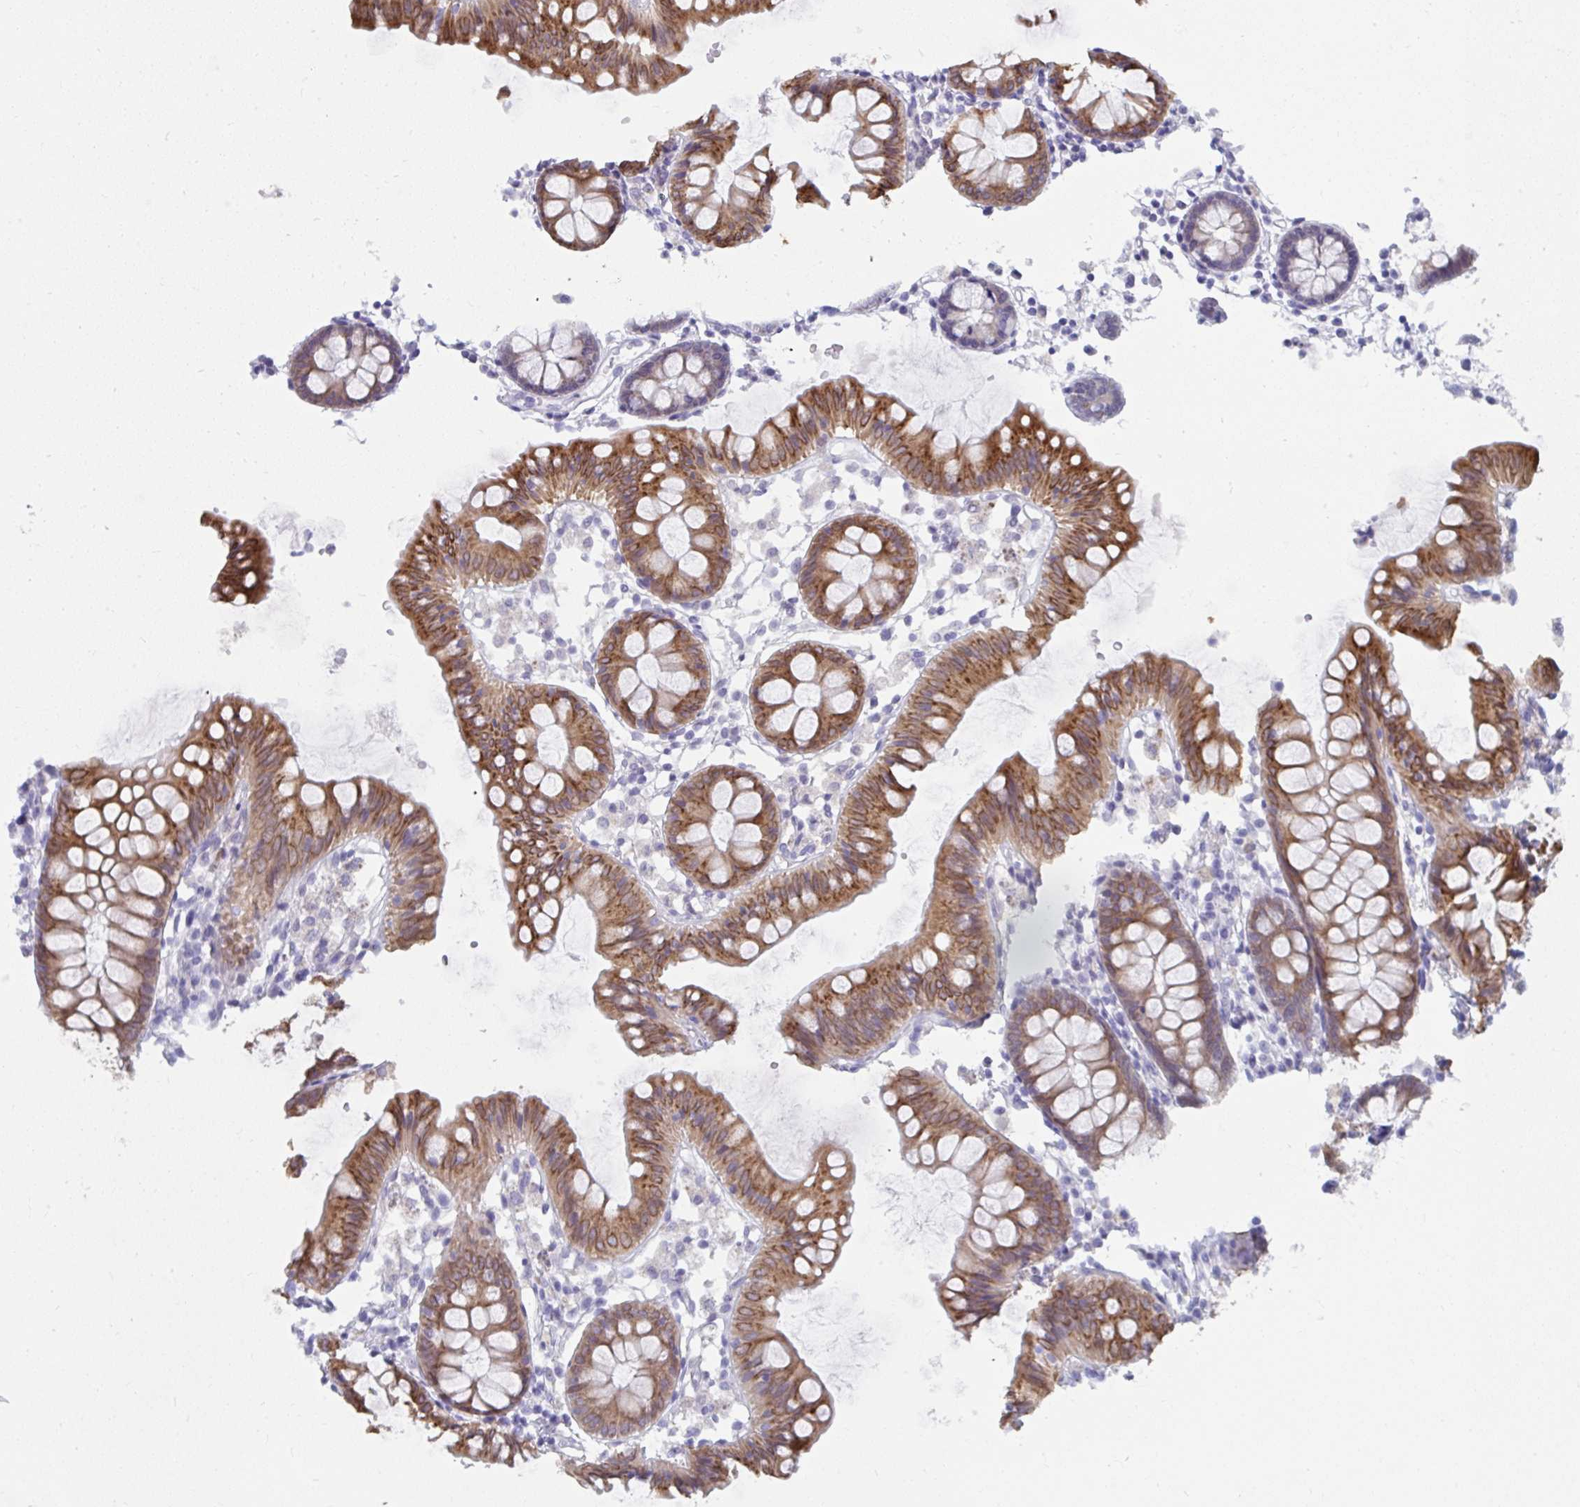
{"staining": {"intensity": "negative", "quantity": "none", "location": "none"}, "tissue": "colon", "cell_type": "Endothelial cells", "image_type": "normal", "snomed": [{"axis": "morphology", "description": "Normal tissue, NOS"}, {"axis": "topography", "description": "Colon"}], "caption": "High power microscopy histopathology image of an IHC image of normal colon, revealing no significant positivity in endothelial cells.", "gene": "UGT3A2", "patient": {"sex": "female", "age": 84}}